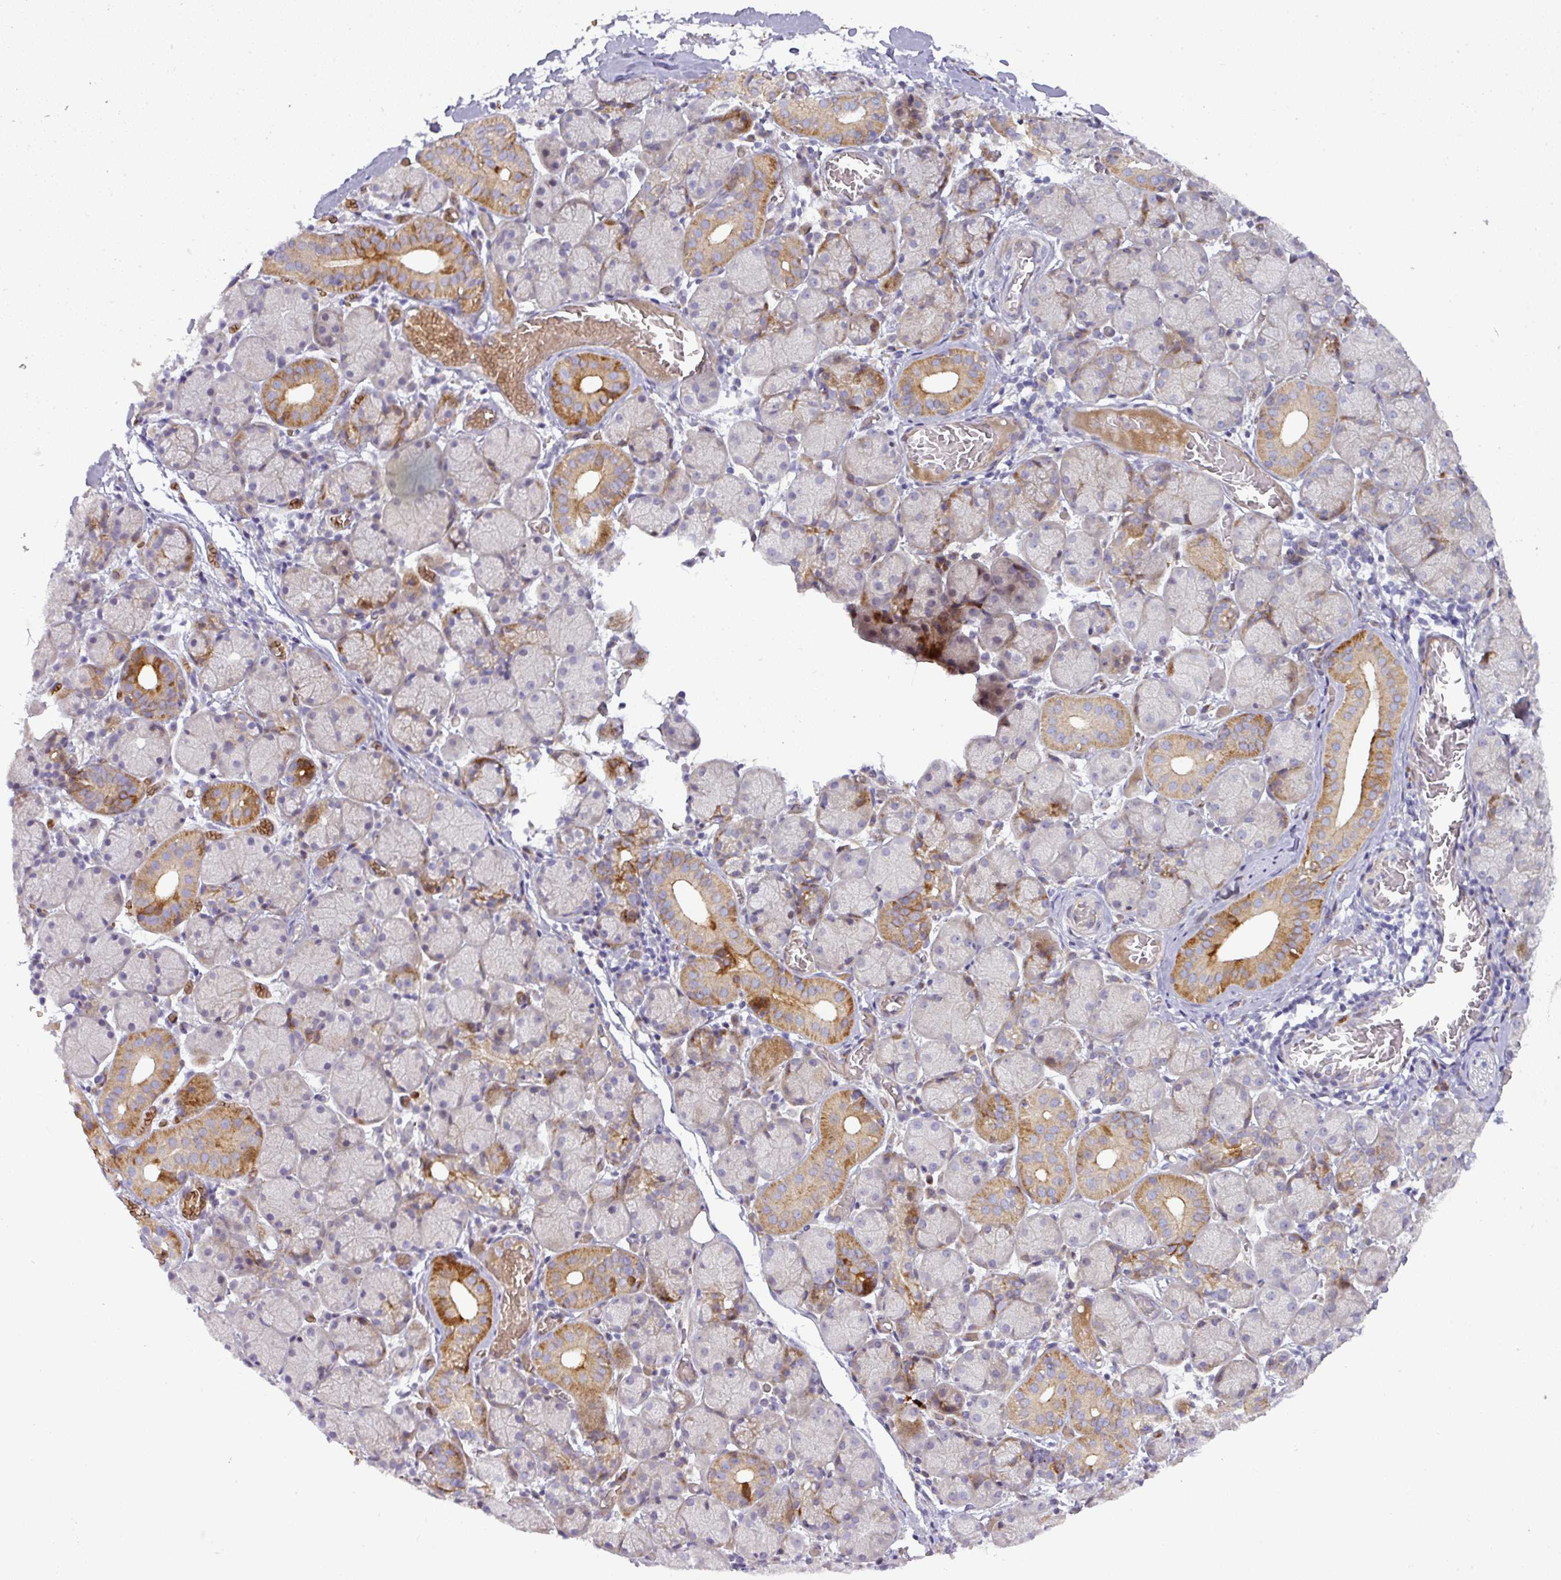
{"staining": {"intensity": "moderate", "quantity": "25%-75%", "location": "cytoplasmic/membranous"}, "tissue": "salivary gland", "cell_type": "Glandular cells", "image_type": "normal", "snomed": [{"axis": "morphology", "description": "Normal tissue, NOS"}, {"axis": "topography", "description": "Salivary gland"}], "caption": "Immunohistochemical staining of benign human salivary gland demonstrates moderate cytoplasmic/membranous protein staining in approximately 25%-75% of glandular cells.", "gene": "ATP6V1F", "patient": {"sex": "female", "age": 24}}